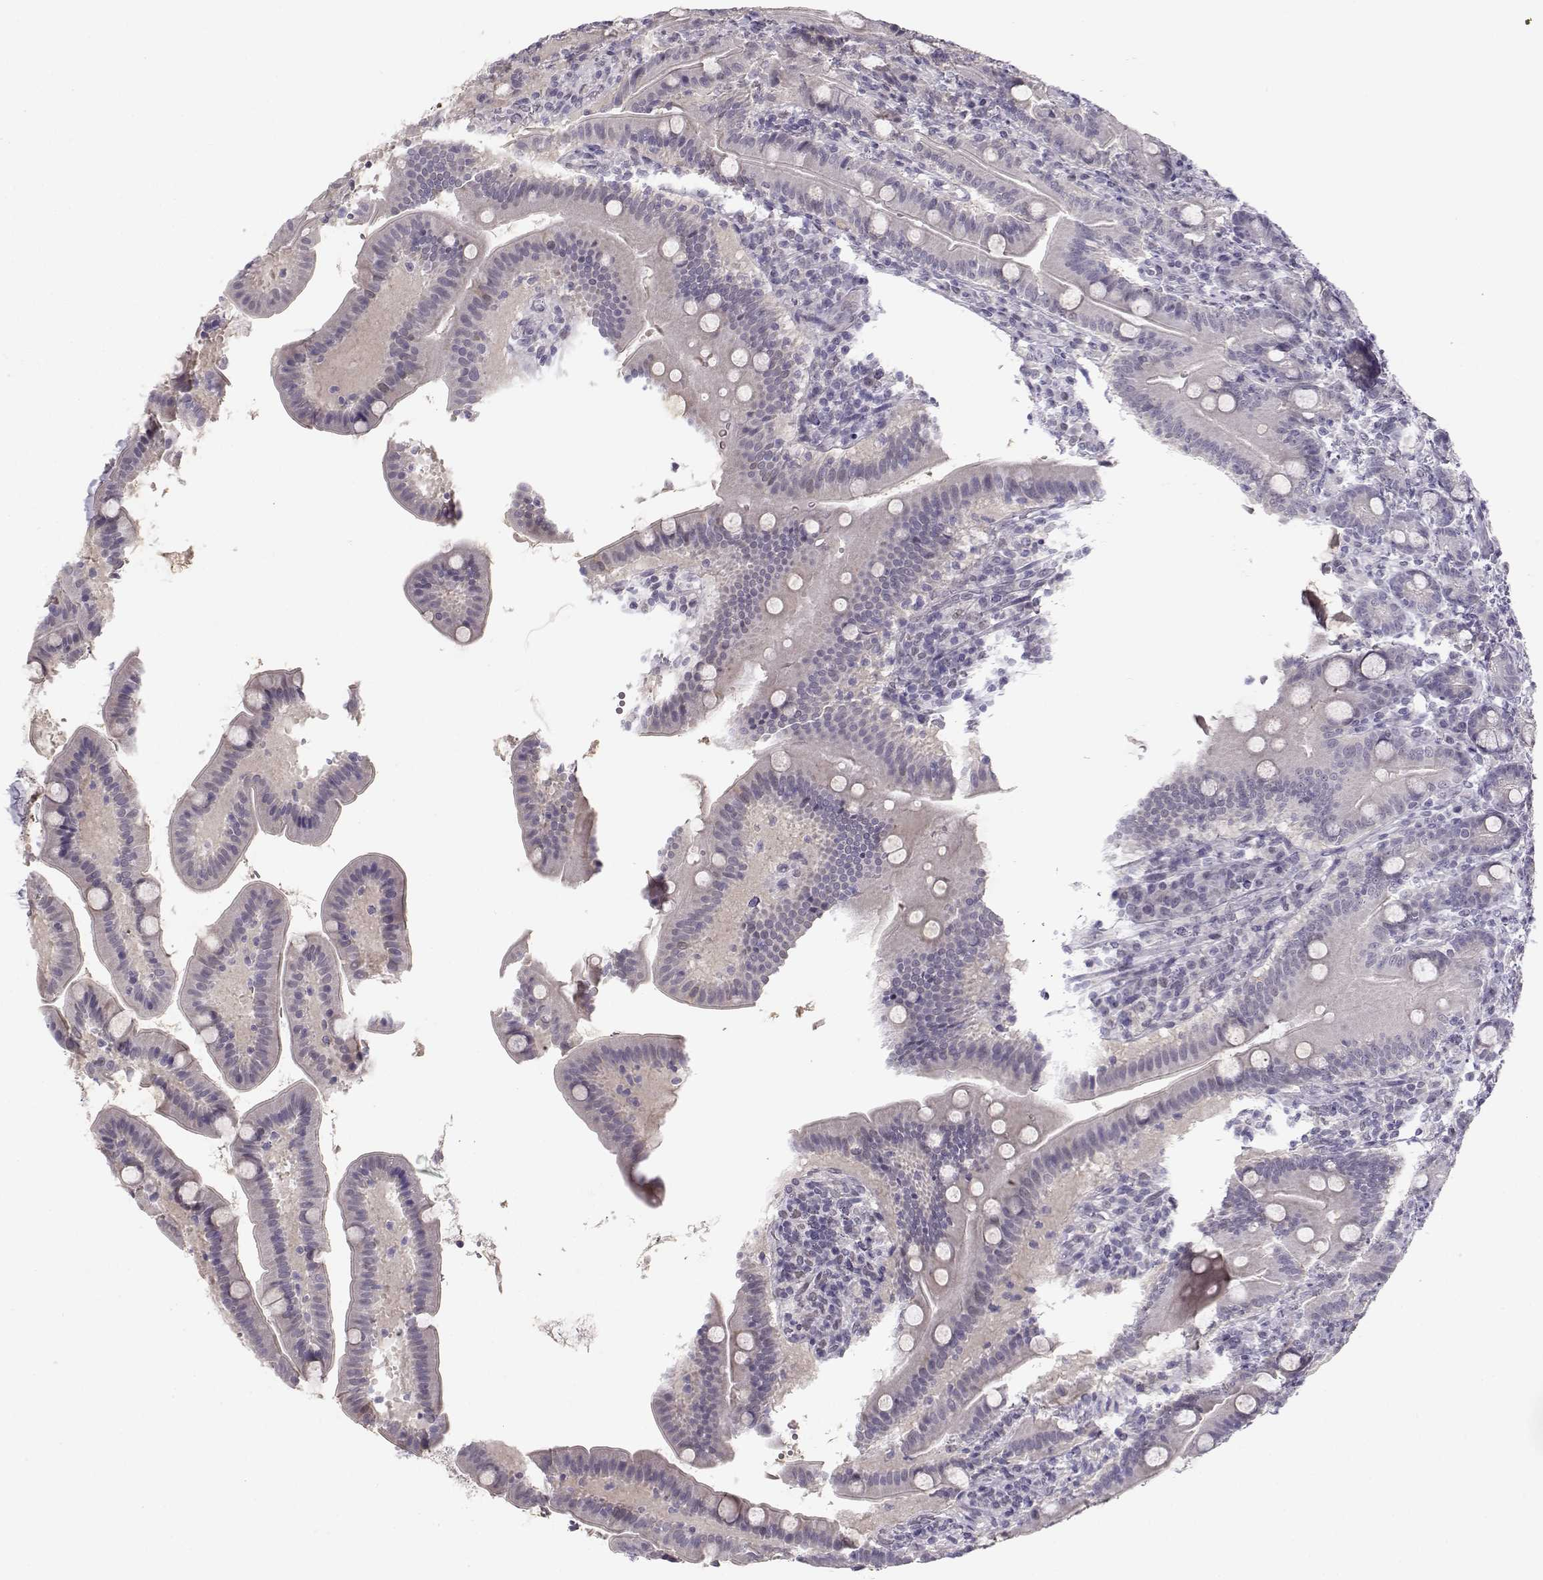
{"staining": {"intensity": "negative", "quantity": "none", "location": "none"}, "tissue": "small intestine", "cell_type": "Glandular cells", "image_type": "normal", "snomed": [{"axis": "morphology", "description": "Normal tissue, NOS"}, {"axis": "topography", "description": "Small intestine"}], "caption": "Small intestine stained for a protein using immunohistochemistry (IHC) shows no positivity glandular cells.", "gene": "C16orf86", "patient": {"sex": "male", "age": 66}}